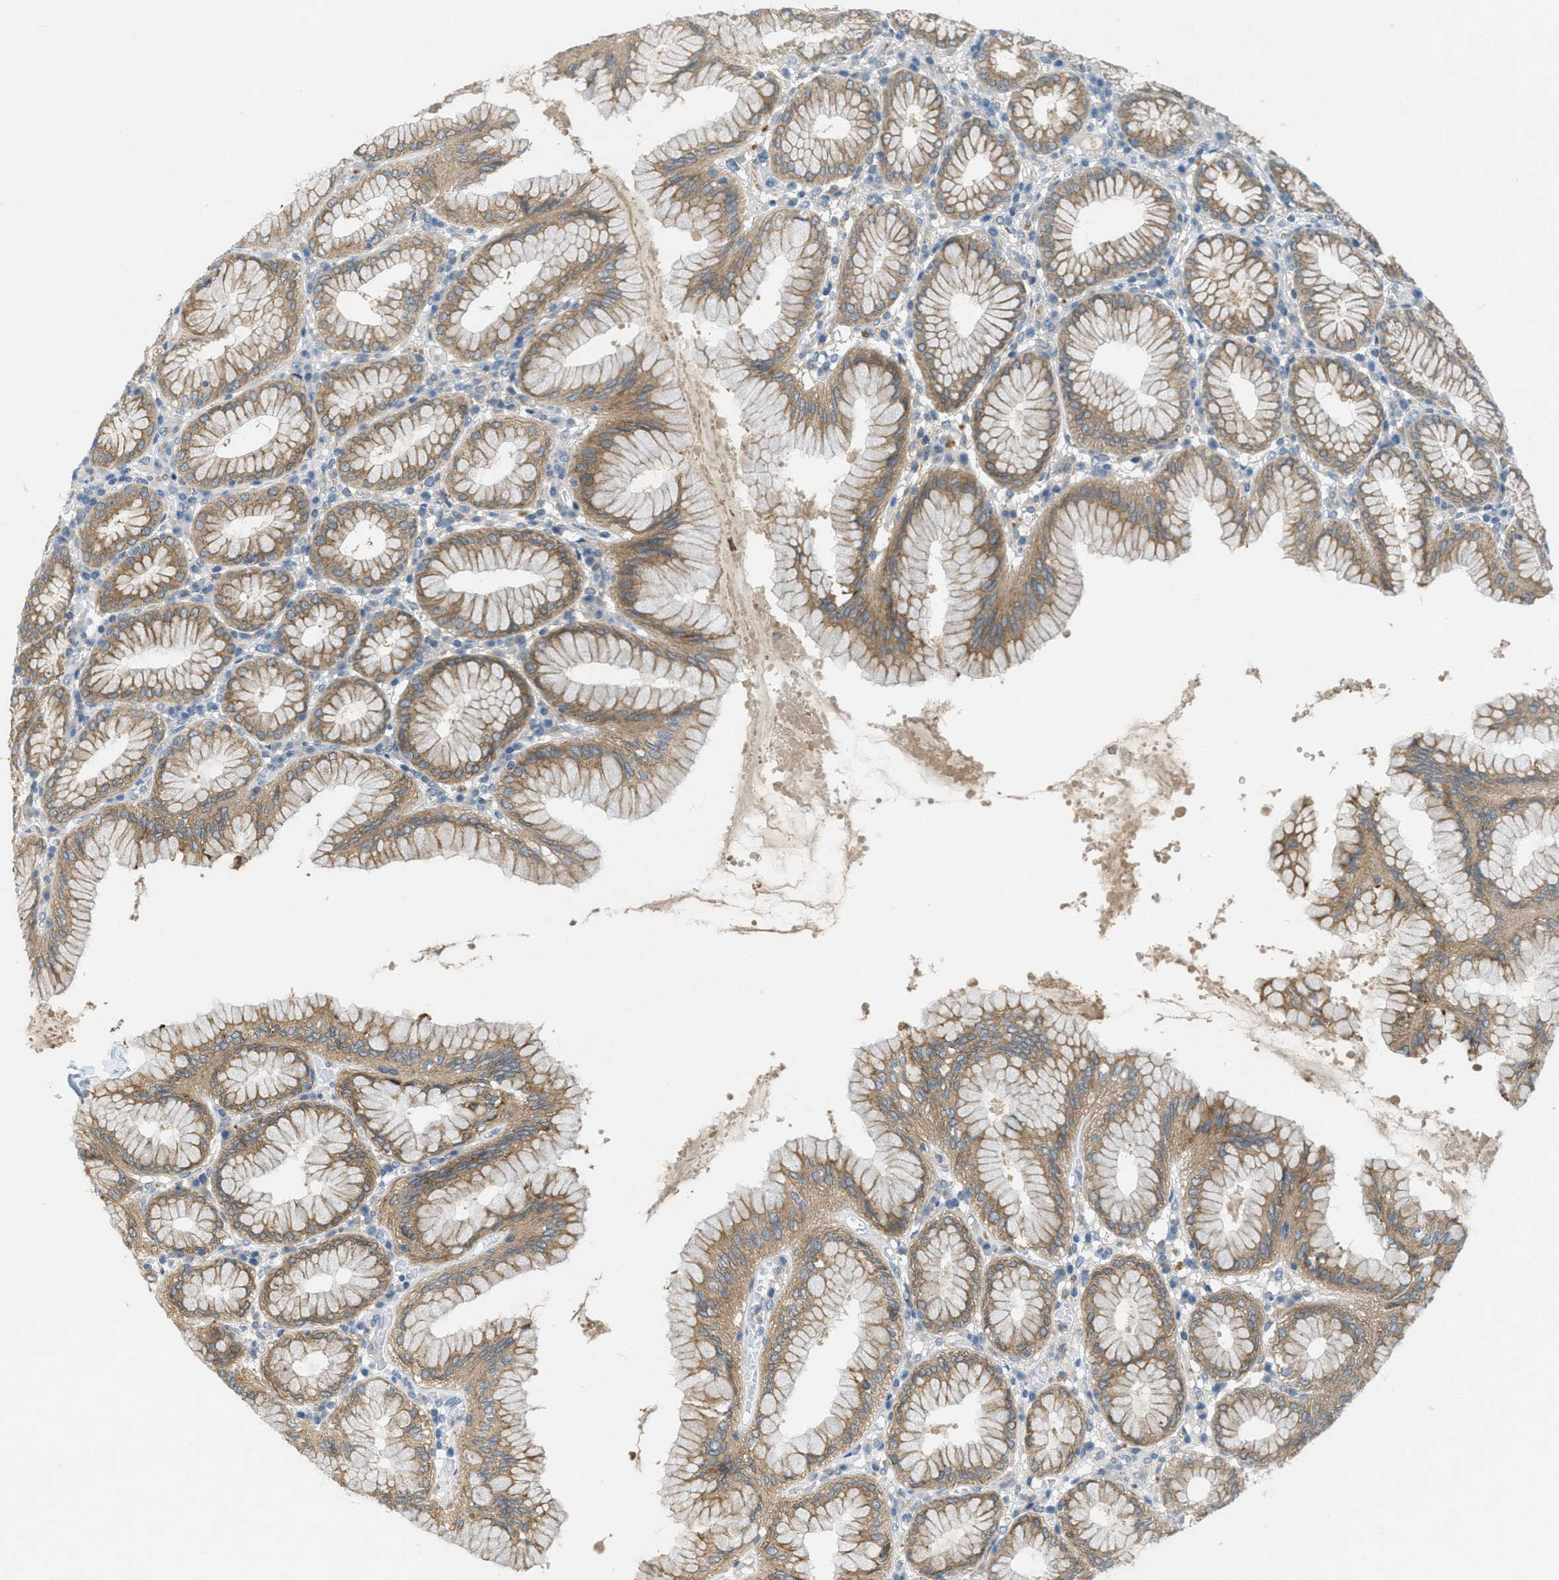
{"staining": {"intensity": "moderate", "quantity": ">75%", "location": "cytoplasmic/membranous"}, "tissue": "stomach", "cell_type": "Glandular cells", "image_type": "normal", "snomed": [{"axis": "morphology", "description": "Normal tissue, NOS"}, {"axis": "topography", "description": "Stomach"}, {"axis": "topography", "description": "Stomach, lower"}], "caption": "Protein analysis of benign stomach demonstrates moderate cytoplasmic/membranous staining in approximately >75% of glandular cells. Nuclei are stained in blue.", "gene": "SIGMAR1", "patient": {"sex": "female", "age": 56}}